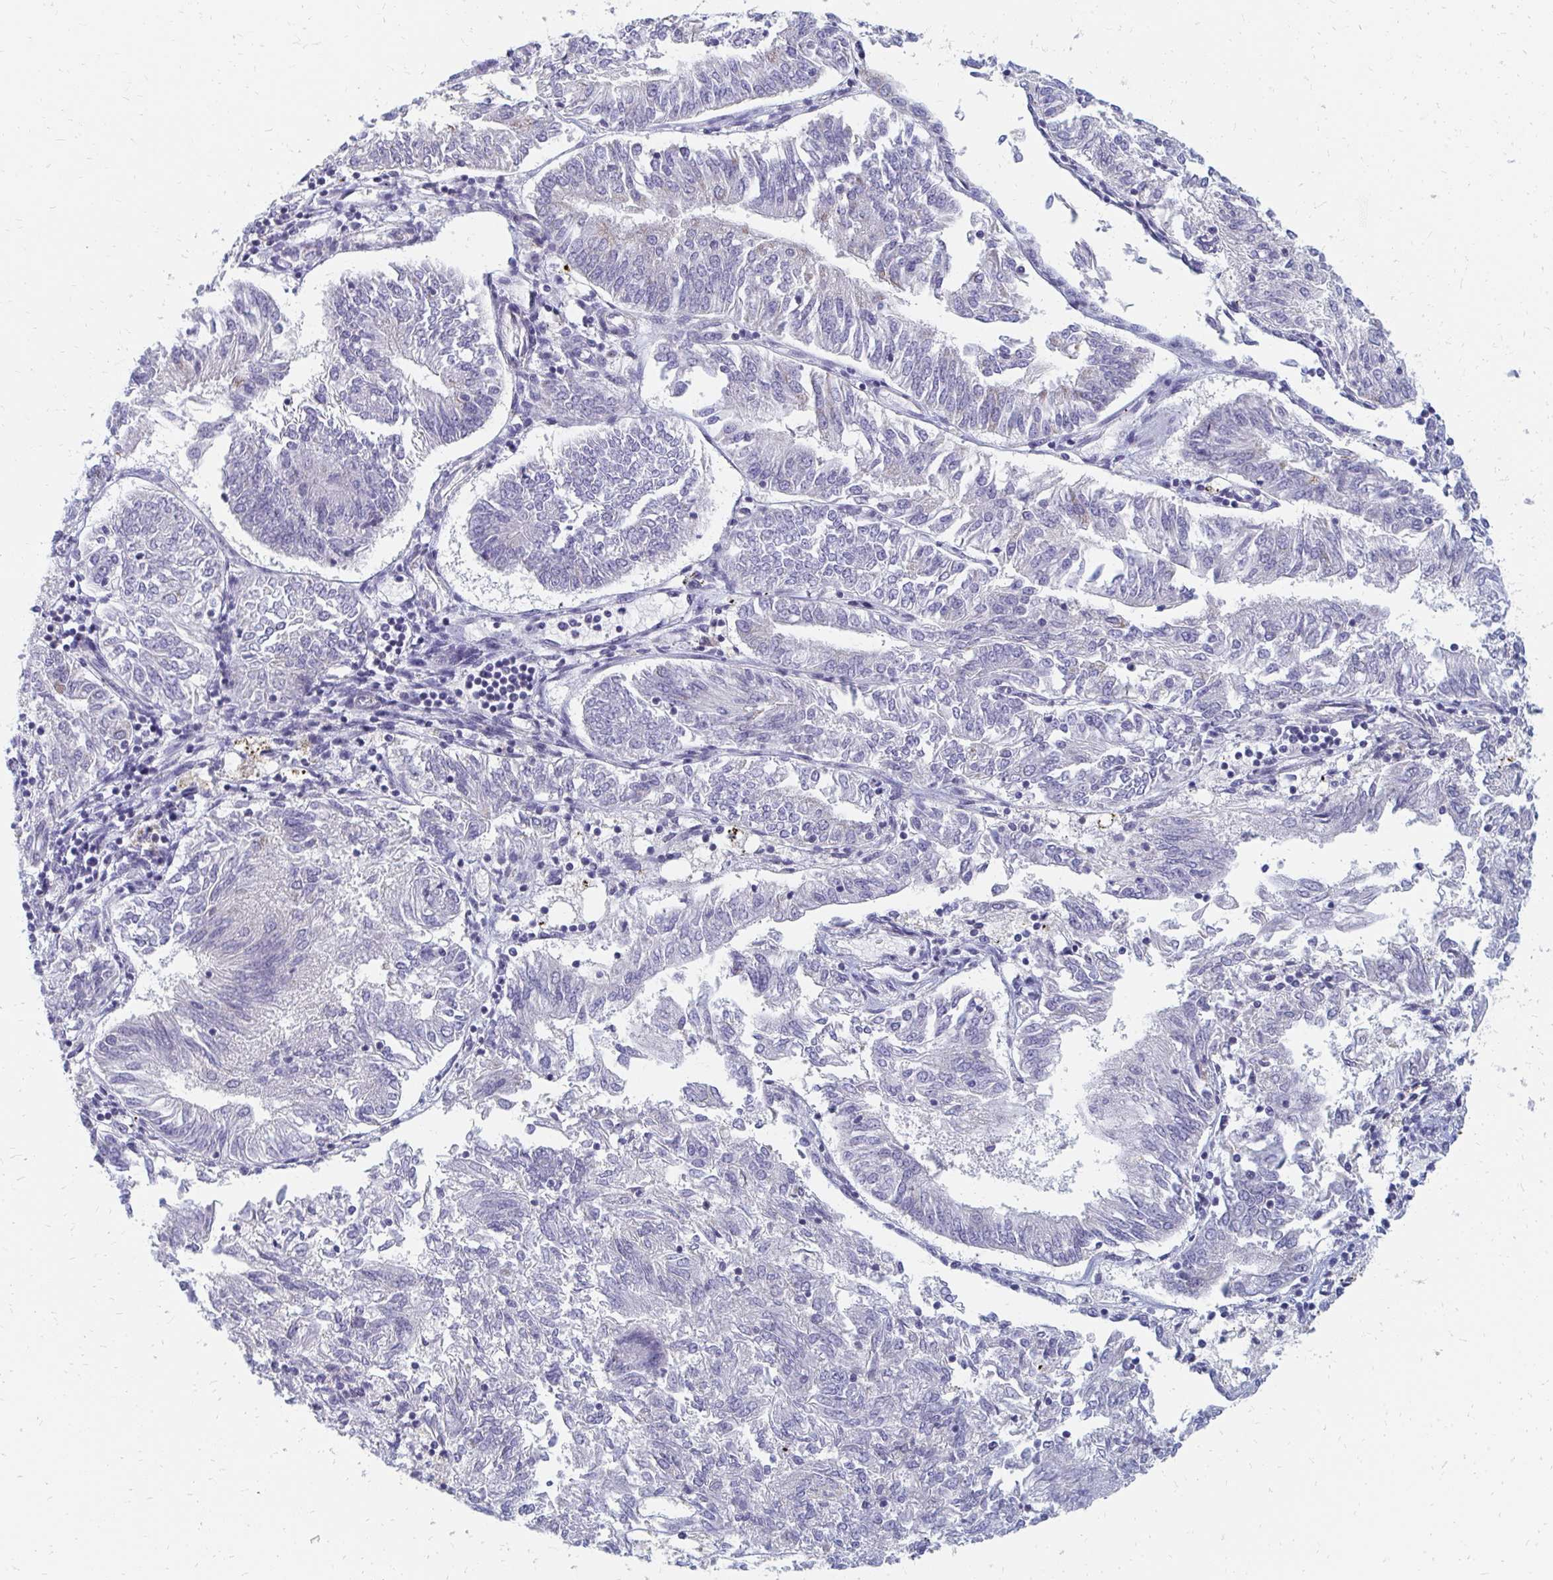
{"staining": {"intensity": "negative", "quantity": "none", "location": "none"}, "tissue": "endometrial cancer", "cell_type": "Tumor cells", "image_type": "cancer", "snomed": [{"axis": "morphology", "description": "Adenocarcinoma, NOS"}, {"axis": "topography", "description": "Endometrium"}], "caption": "Immunohistochemical staining of human endometrial cancer (adenocarcinoma) demonstrates no significant positivity in tumor cells.", "gene": "OR10V1", "patient": {"sex": "female", "age": 58}}